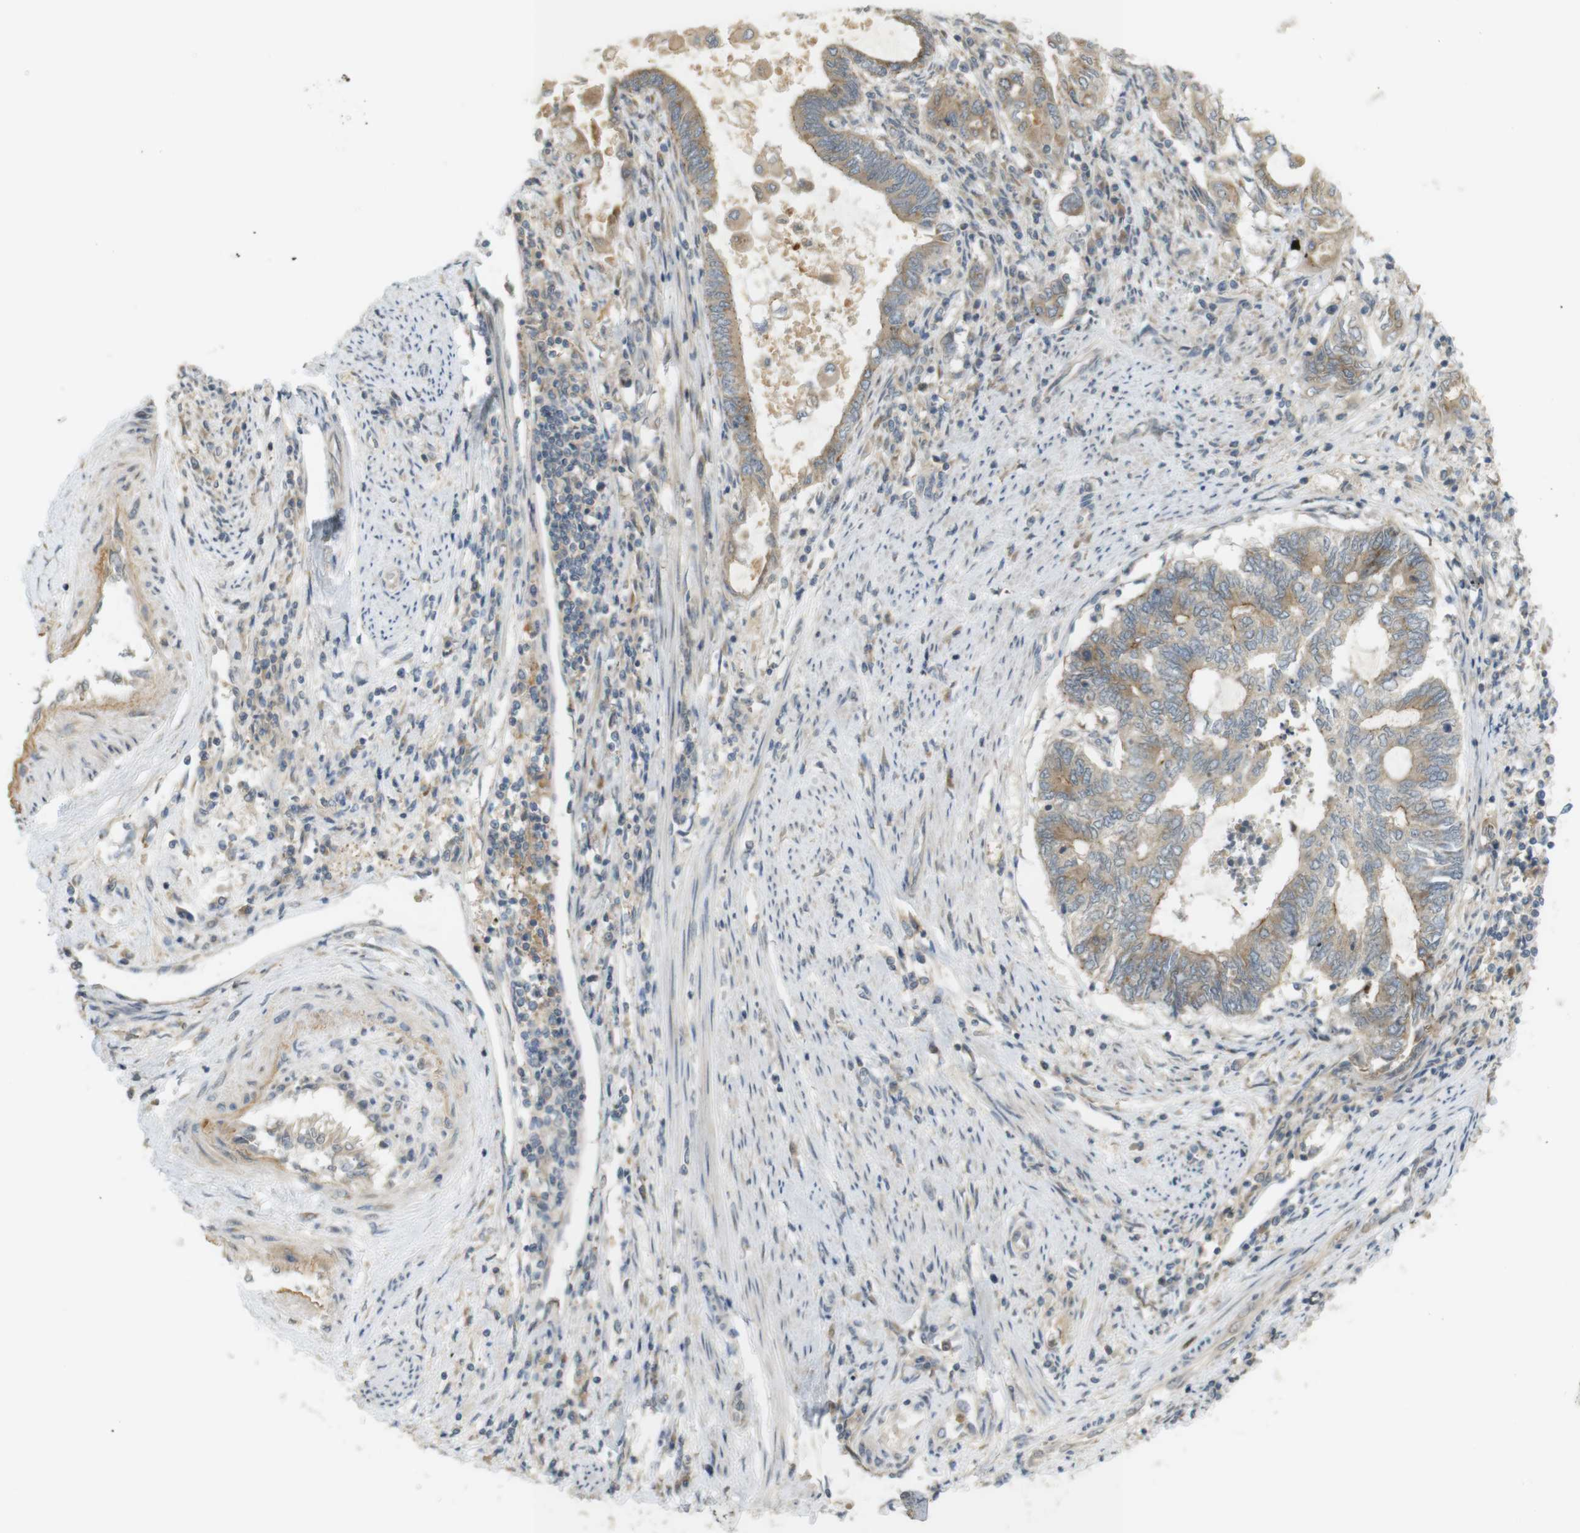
{"staining": {"intensity": "moderate", "quantity": "25%-75%", "location": "cytoplasmic/membranous"}, "tissue": "endometrial cancer", "cell_type": "Tumor cells", "image_type": "cancer", "snomed": [{"axis": "morphology", "description": "Adenocarcinoma, NOS"}, {"axis": "topography", "description": "Uterus"}, {"axis": "topography", "description": "Endometrium"}], "caption": "Immunohistochemical staining of human endometrial cancer (adenocarcinoma) displays medium levels of moderate cytoplasmic/membranous staining in approximately 25%-75% of tumor cells.", "gene": "CLRN3", "patient": {"sex": "female", "age": 70}}